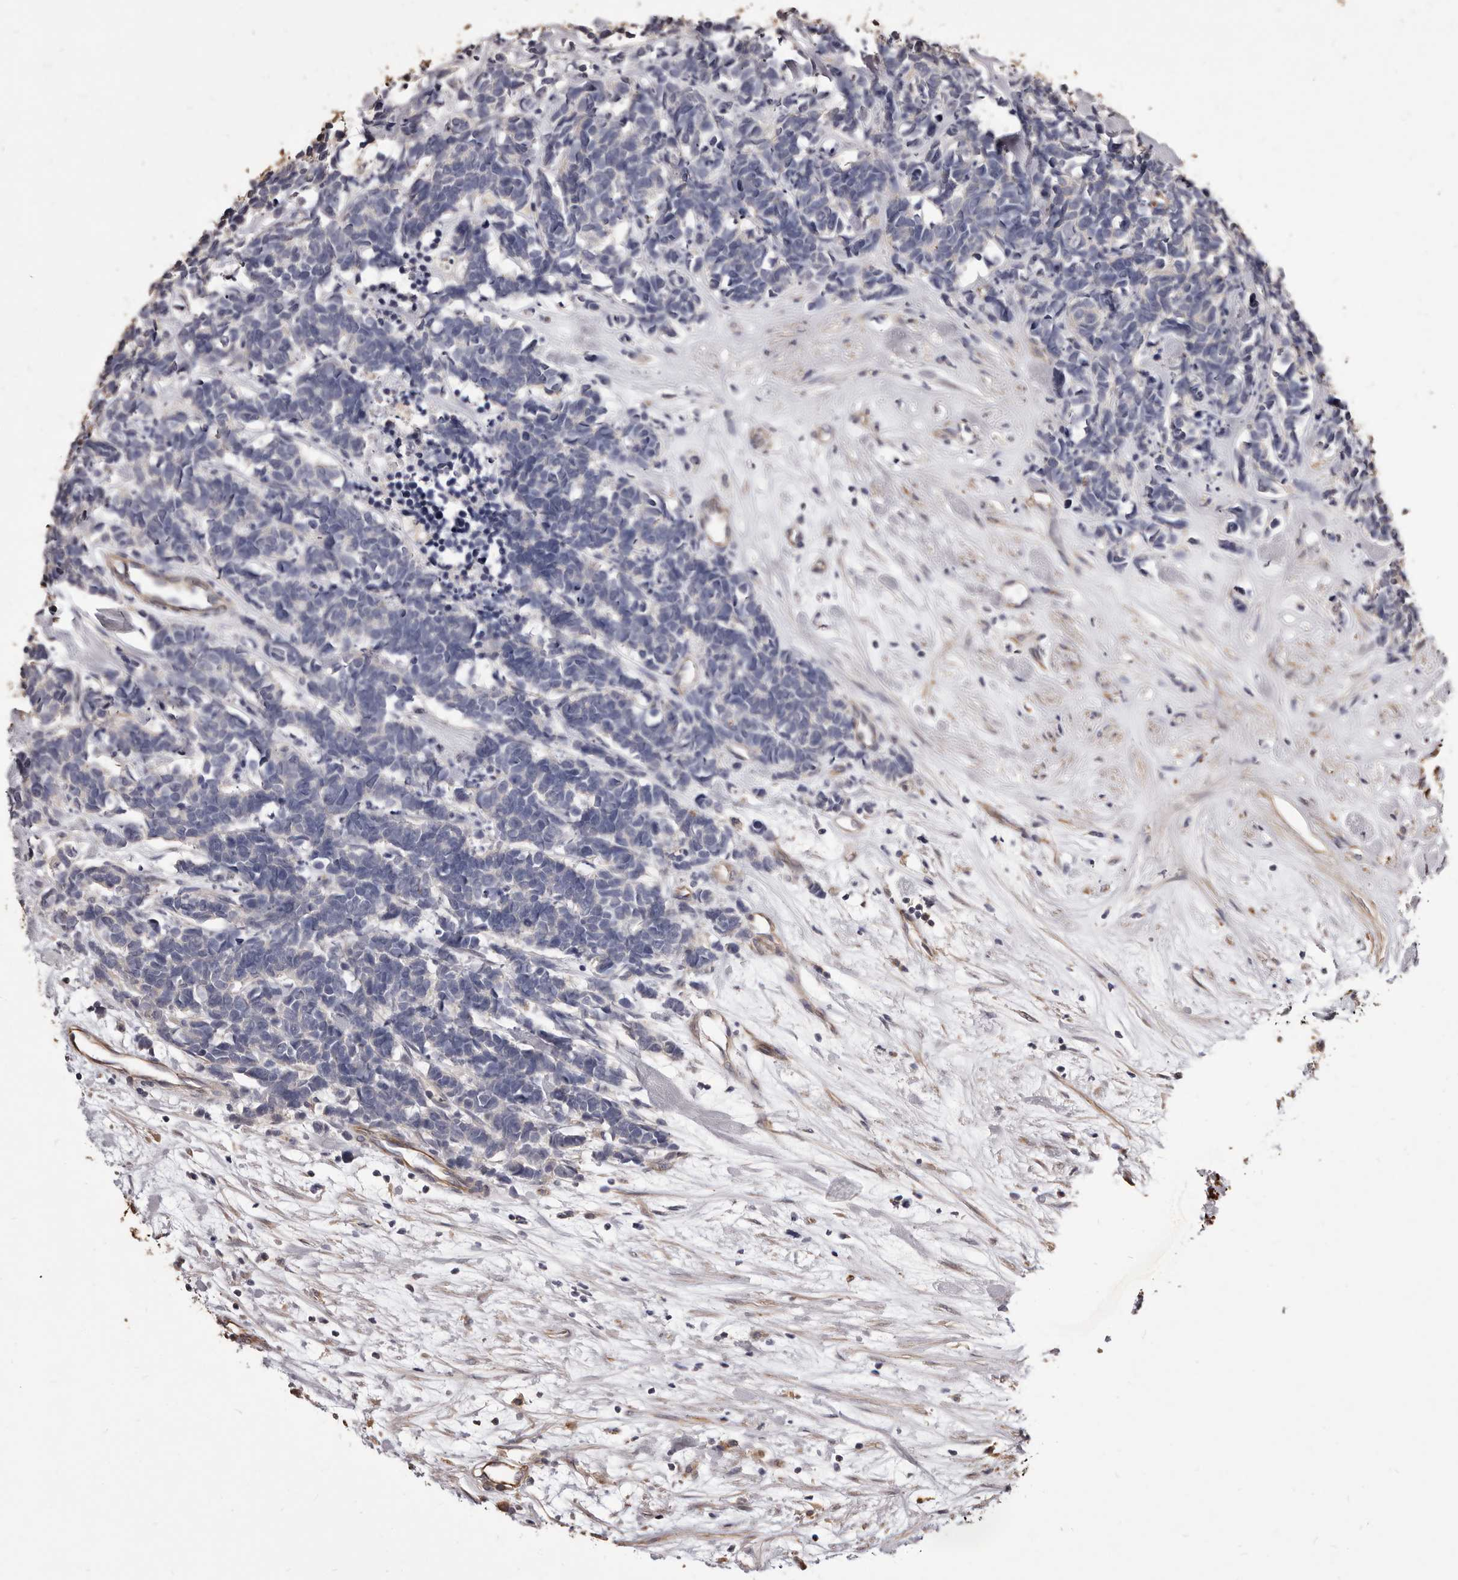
{"staining": {"intensity": "negative", "quantity": "none", "location": "none"}, "tissue": "carcinoid", "cell_type": "Tumor cells", "image_type": "cancer", "snomed": [{"axis": "morphology", "description": "Carcinoma, NOS"}, {"axis": "morphology", "description": "Carcinoid, malignant, NOS"}, {"axis": "topography", "description": "Urinary bladder"}], "caption": "High power microscopy histopathology image of an immunohistochemistry (IHC) photomicrograph of carcinoma, revealing no significant staining in tumor cells. (DAB (3,3'-diaminobenzidine) immunohistochemistry, high magnification).", "gene": "ALPK1", "patient": {"sex": "male", "age": 57}}